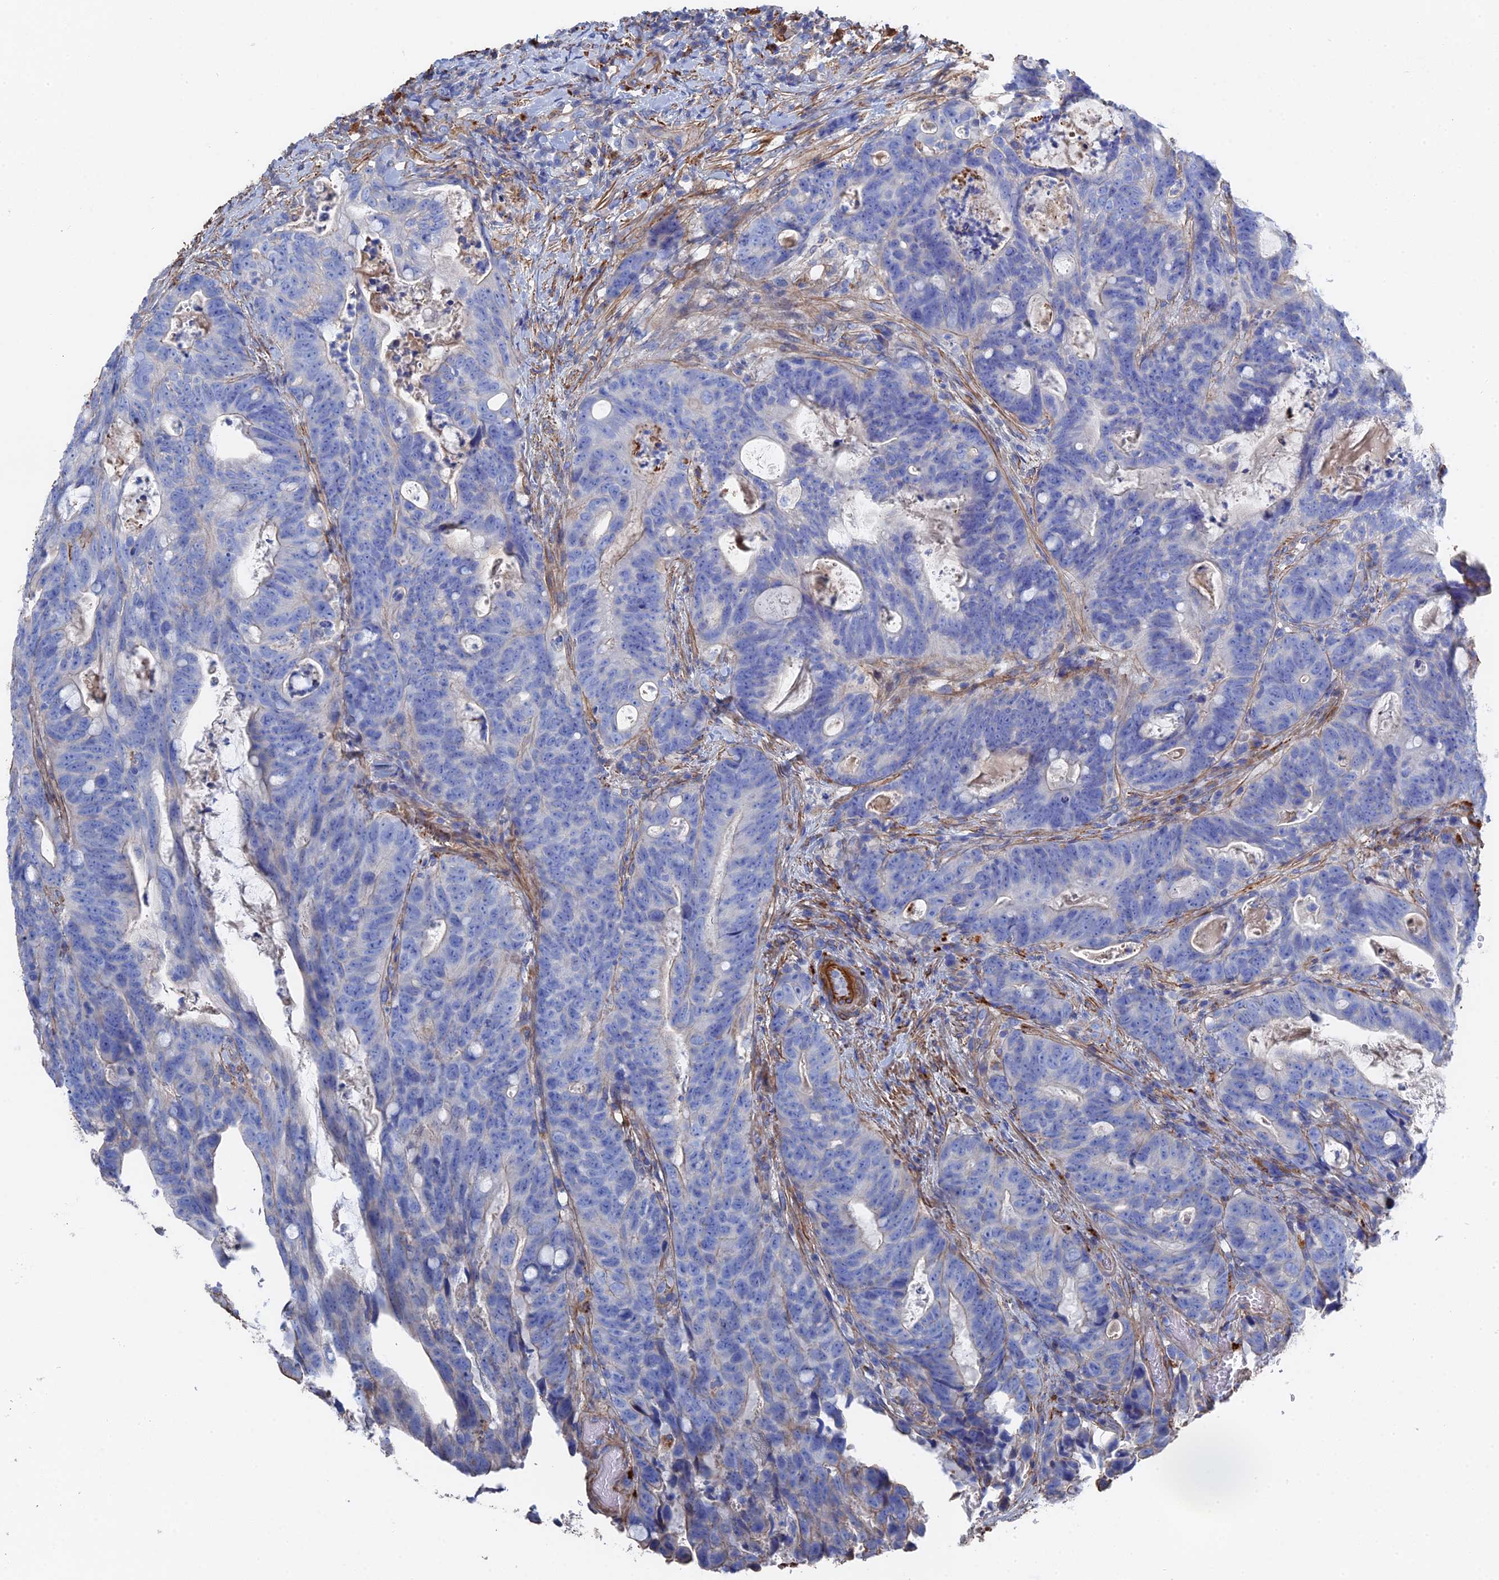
{"staining": {"intensity": "negative", "quantity": "none", "location": "none"}, "tissue": "colorectal cancer", "cell_type": "Tumor cells", "image_type": "cancer", "snomed": [{"axis": "morphology", "description": "Adenocarcinoma, NOS"}, {"axis": "topography", "description": "Colon"}], "caption": "Image shows no protein expression in tumor cells of colorectal cancer (adenocarcinoma) tissue.", "gene": "STRA6", "patient": {"sex": "female", "age": 82}}